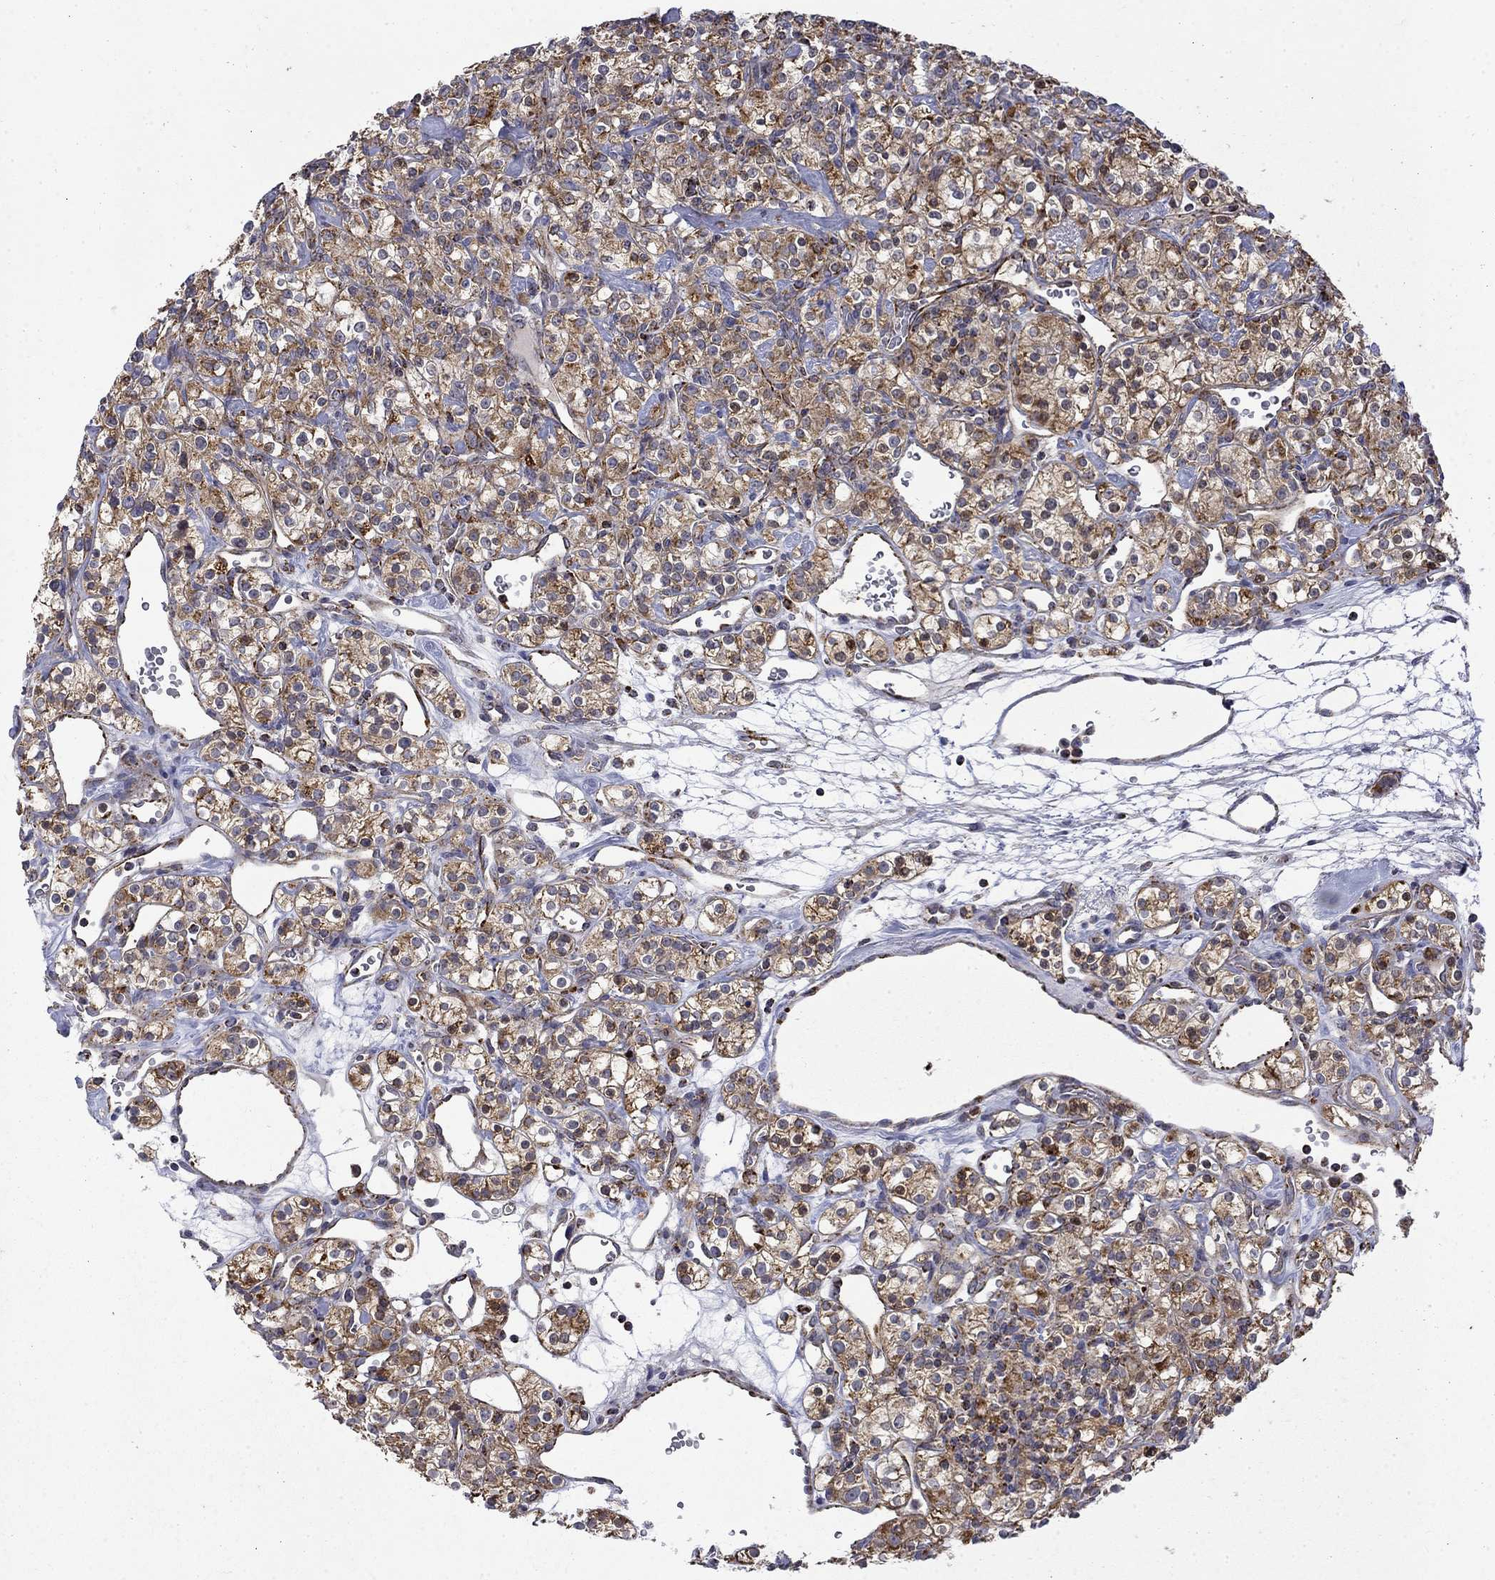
{"staining": {"intensity": "moderate", "quantity": ">75%", "location": "cytoplasmic/membranous"}, "tissue": "renal cancer", "cell_type": "Tumor cells", "image_type": "cancer", "snomed": [{"axis": "morphology", "description": "Adenocarcinoma, NOS"}, {"axis": "topography", "description": "Kidney"}], "caption": "A high-resolution photomicrograph shows immunohistochemistry staining of renal cancer (adenocarcinoma), which exhibits moderate cytoplasmic/membranous staining in approximately >75% of tumor cells. The staining was performed using DAB to visualize the protein expression in brown, while the nuclei were stained in blue with hematoxylin (Magnification: 20x).", "gene": "PCBP3", "patient": {"sex": "male", "age": 77}}